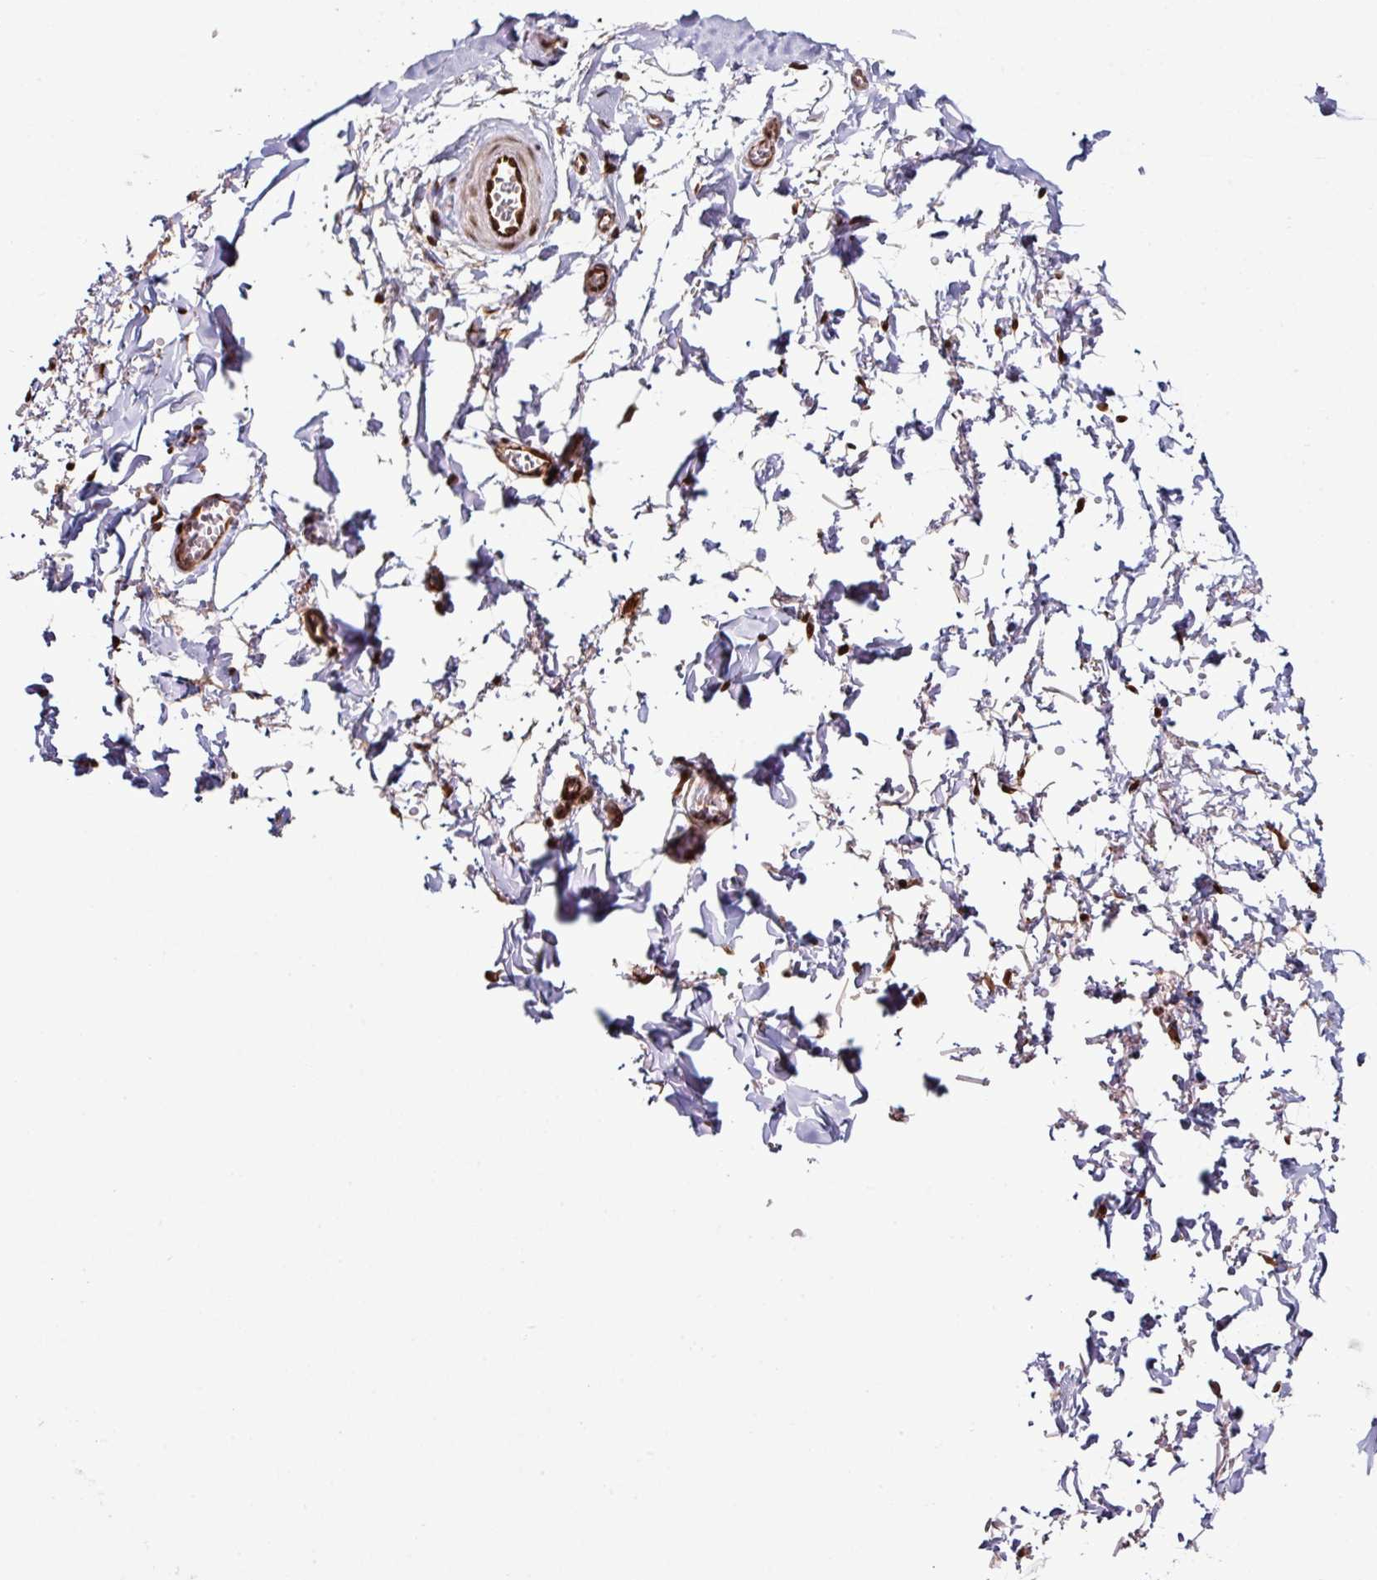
{"staining": {"intensity": "moderate", "quantity": ">75%", "location": "nuclear"}, "tissue": "adipose tissue", "cell_type": "Adipocytes", "image_type": "normal", "snomed": [{"axis": "morphology", "description": "Normal tissue, NOS"}, {"axis": "topography", "description": "Vulva"}, {"axis": "topography", "description": "Vagina"}, {"axis": "topography", "description": "Peripheral nerve tissue"}], "caption": "Immunohistochemistry of normal human adipose tissue exhibits medium levels of moderate nuclear positivity in about >75% of adipocytes.", "gene": "MORF4L2", "patient": {"sex": "female", "age": 66}}